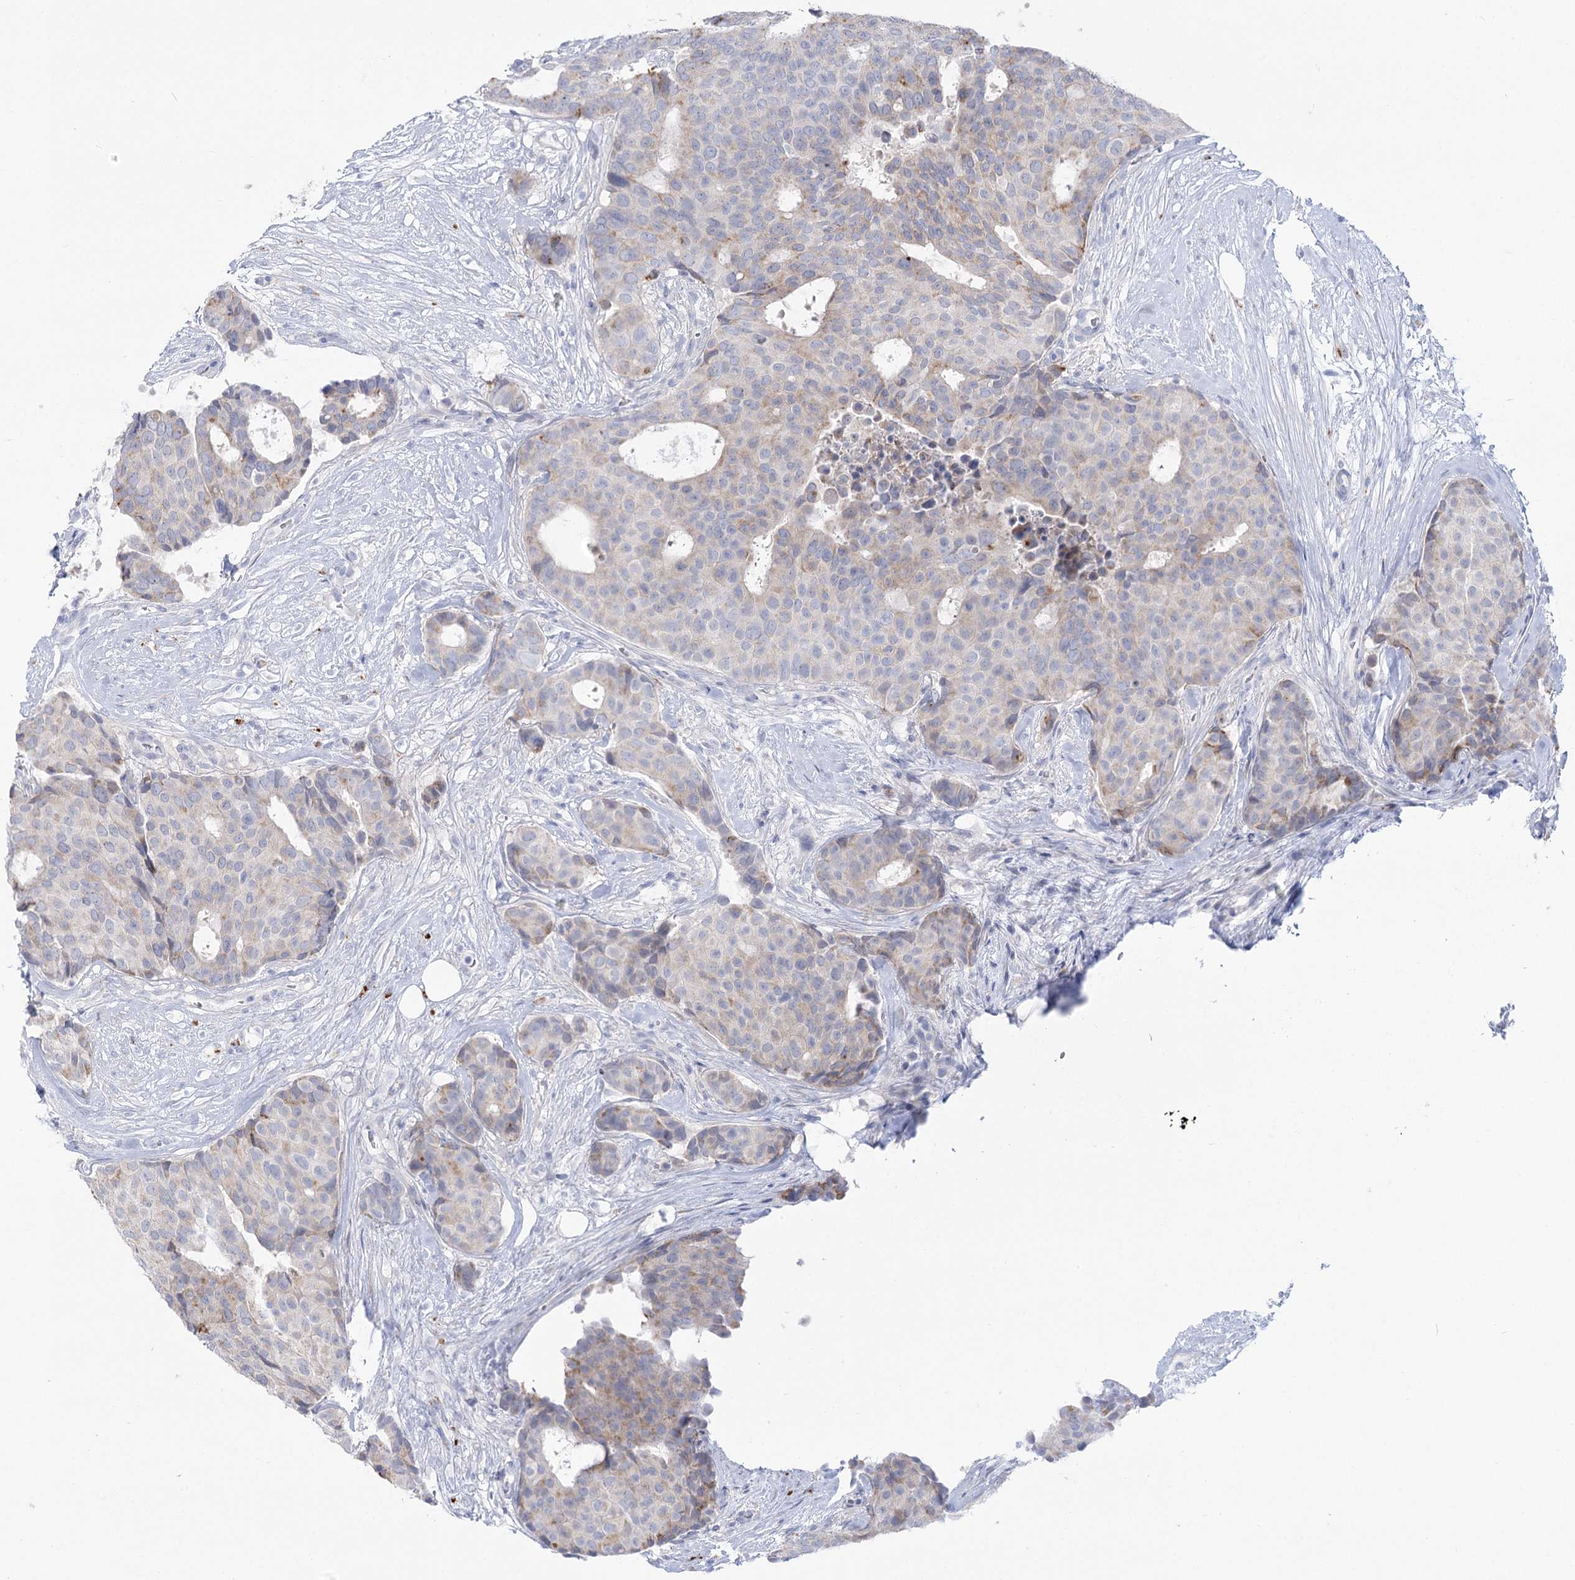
{"staining": {"intensity": "weak", "quantity": "25%-75%", "location": "cytoplasmic/membranous"}, "tissue": "breast cancer", "cell_type": "Tumor cells", "image_type": "cancer", "snomed": [{"axis": "morphology", "description": "Duct carcinoma"}, {"axis": "topography", "description": "Breast"}], "caption": "Immunohistochemistry (DAB) staining of breast invasive ductal carcinoma shows weak cytoplasmic/membranous protein positivity in approximately 25%-75% of tumor cells.", "gene": "SIAE", "patient": {"sex": "female", "age": 75}}